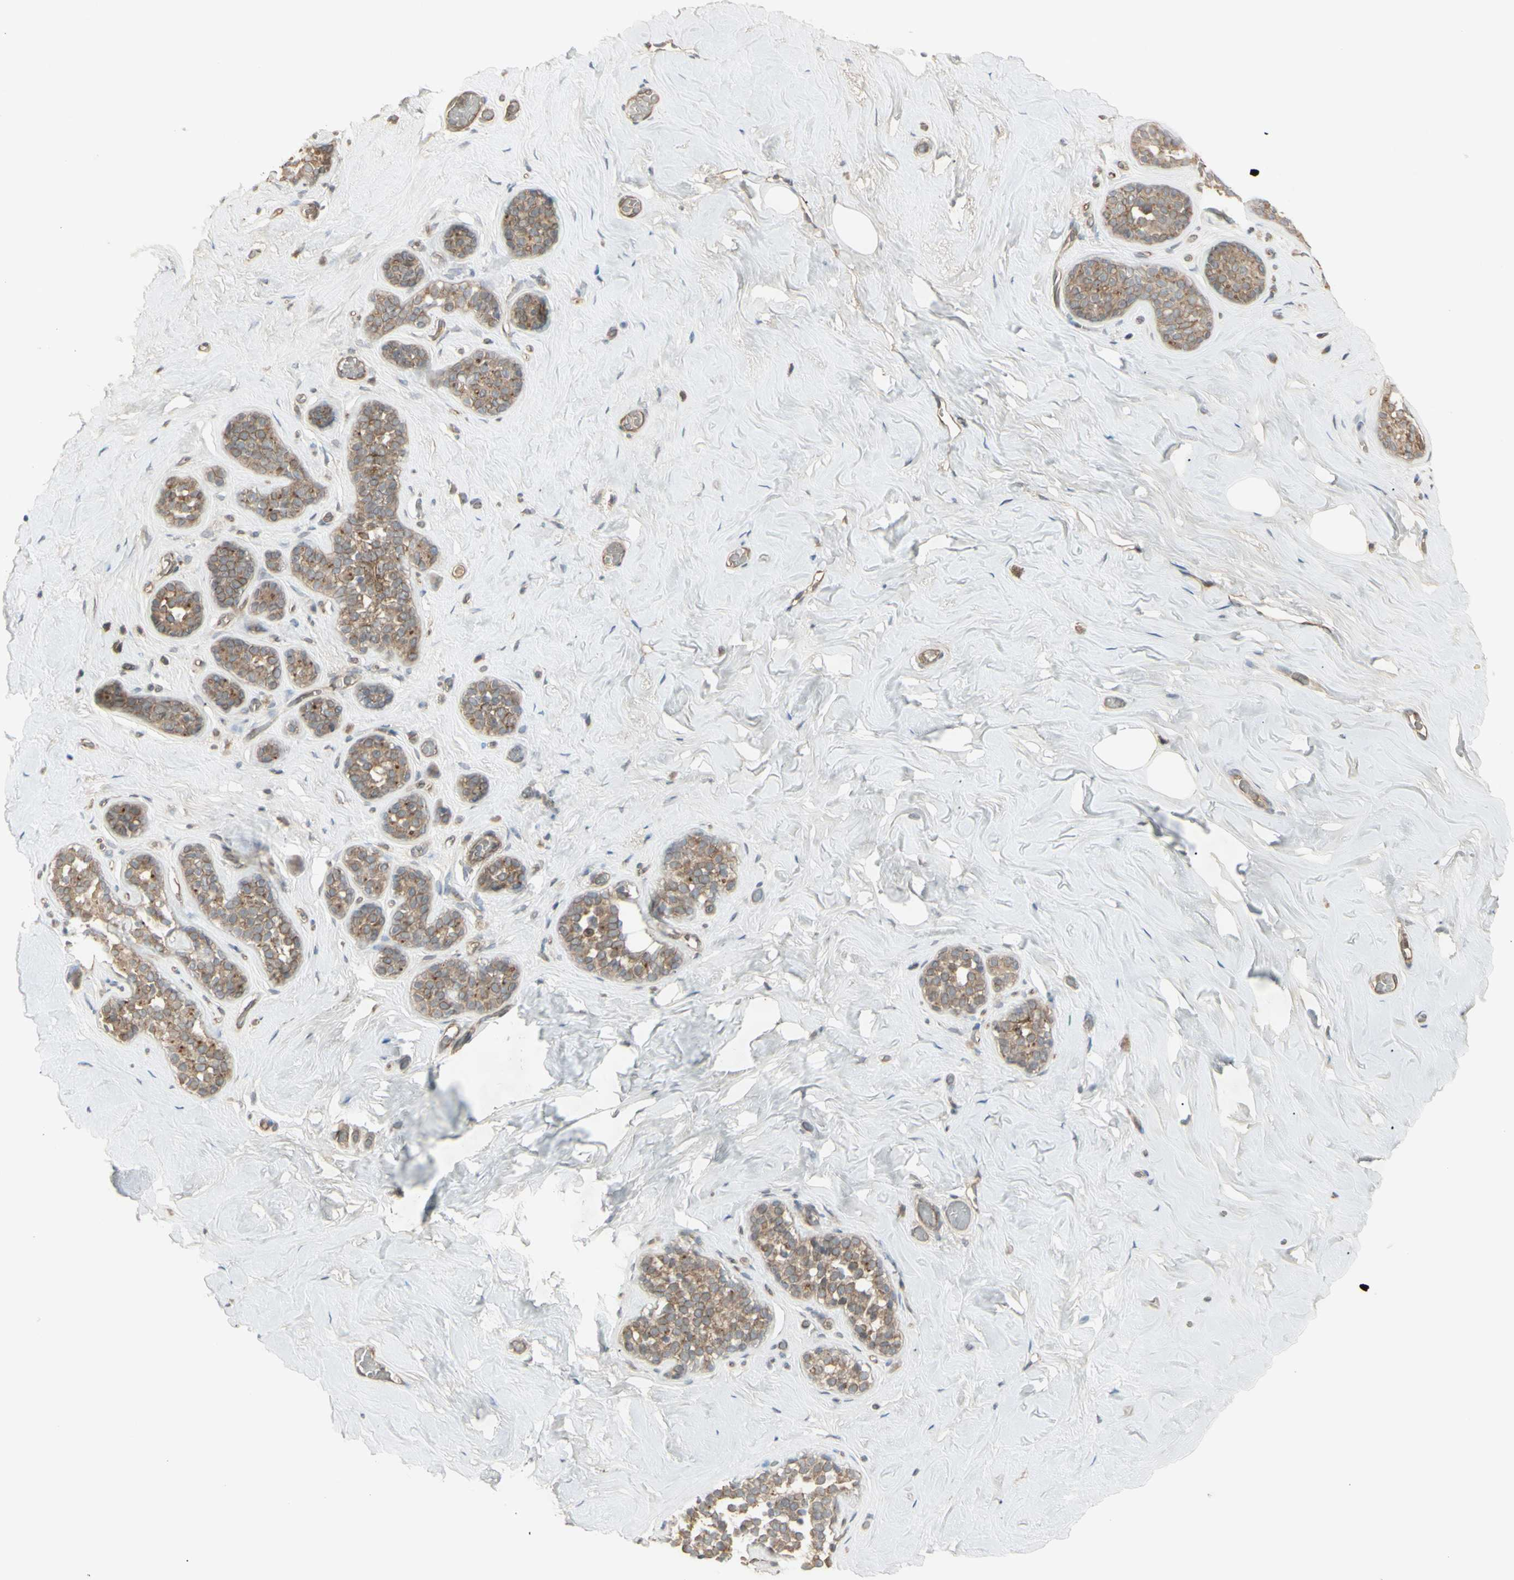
{"staining": {"intensity": "negative", "quantity": "none", "location": "none"}, "tissue": "breast", "cell_type": "Adipocytes", "image_type": "normal", "snomed": [{"axis": "morphology", "description": "Normal tissue, NOS"}, {"axis": "topography", "description": "Breast"}], "caption": "High power microscopy micrograph of an immunohistochemistry (IHC) image of unremarkable breast, revealing no significant expression in adipocytes.", "gene": "JAG1", "patient": {"sex": "female", "age": 75}}